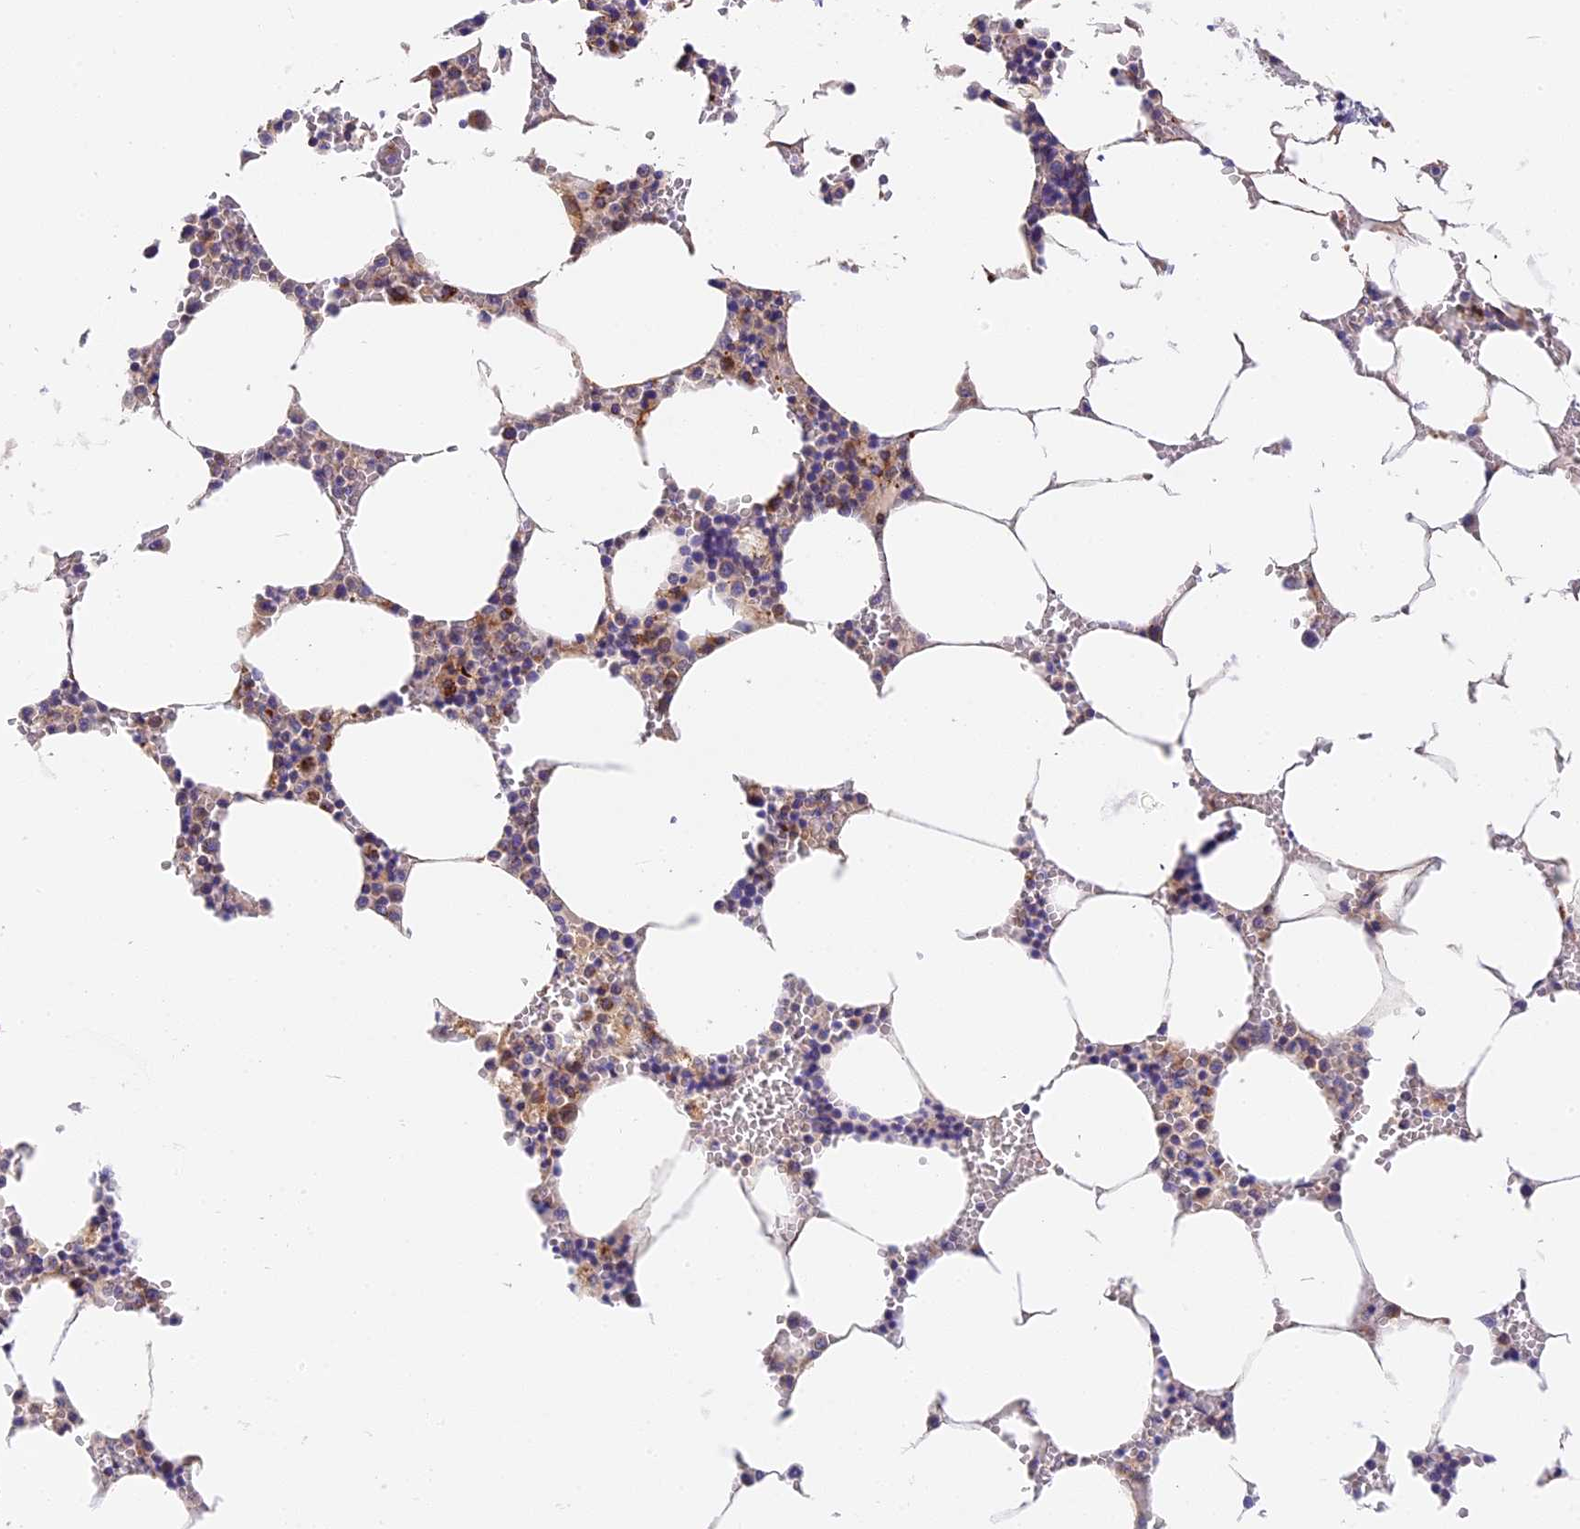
{"staining": {"intensity": "moderate", "quantity": "25%-75%", "location": "cytoplasmic/membranous"}, "tissue": "bone marrow", "cell_type": "Hematopoietic cells", "image_type": "normal", "snomed": [{"axis": "morphology", "description": "Normal tissue, NOS"}, {"axis": "topography", "description": "Bone marrow"}], "caption": "Hematopoietic cells exhibit moderate cytoplasmic/membranous positivity in about 25%-75% of cells in benign bone marrow. The staining was performed using DAB (3,3'-diaminobenzidine) to visualize the protein expression in brown, while the nuclei were stained in blue with hematoxylin (Magnification: 20x).", "gene": "MRAS", "patient": {"sex": "male", "age": 70}}